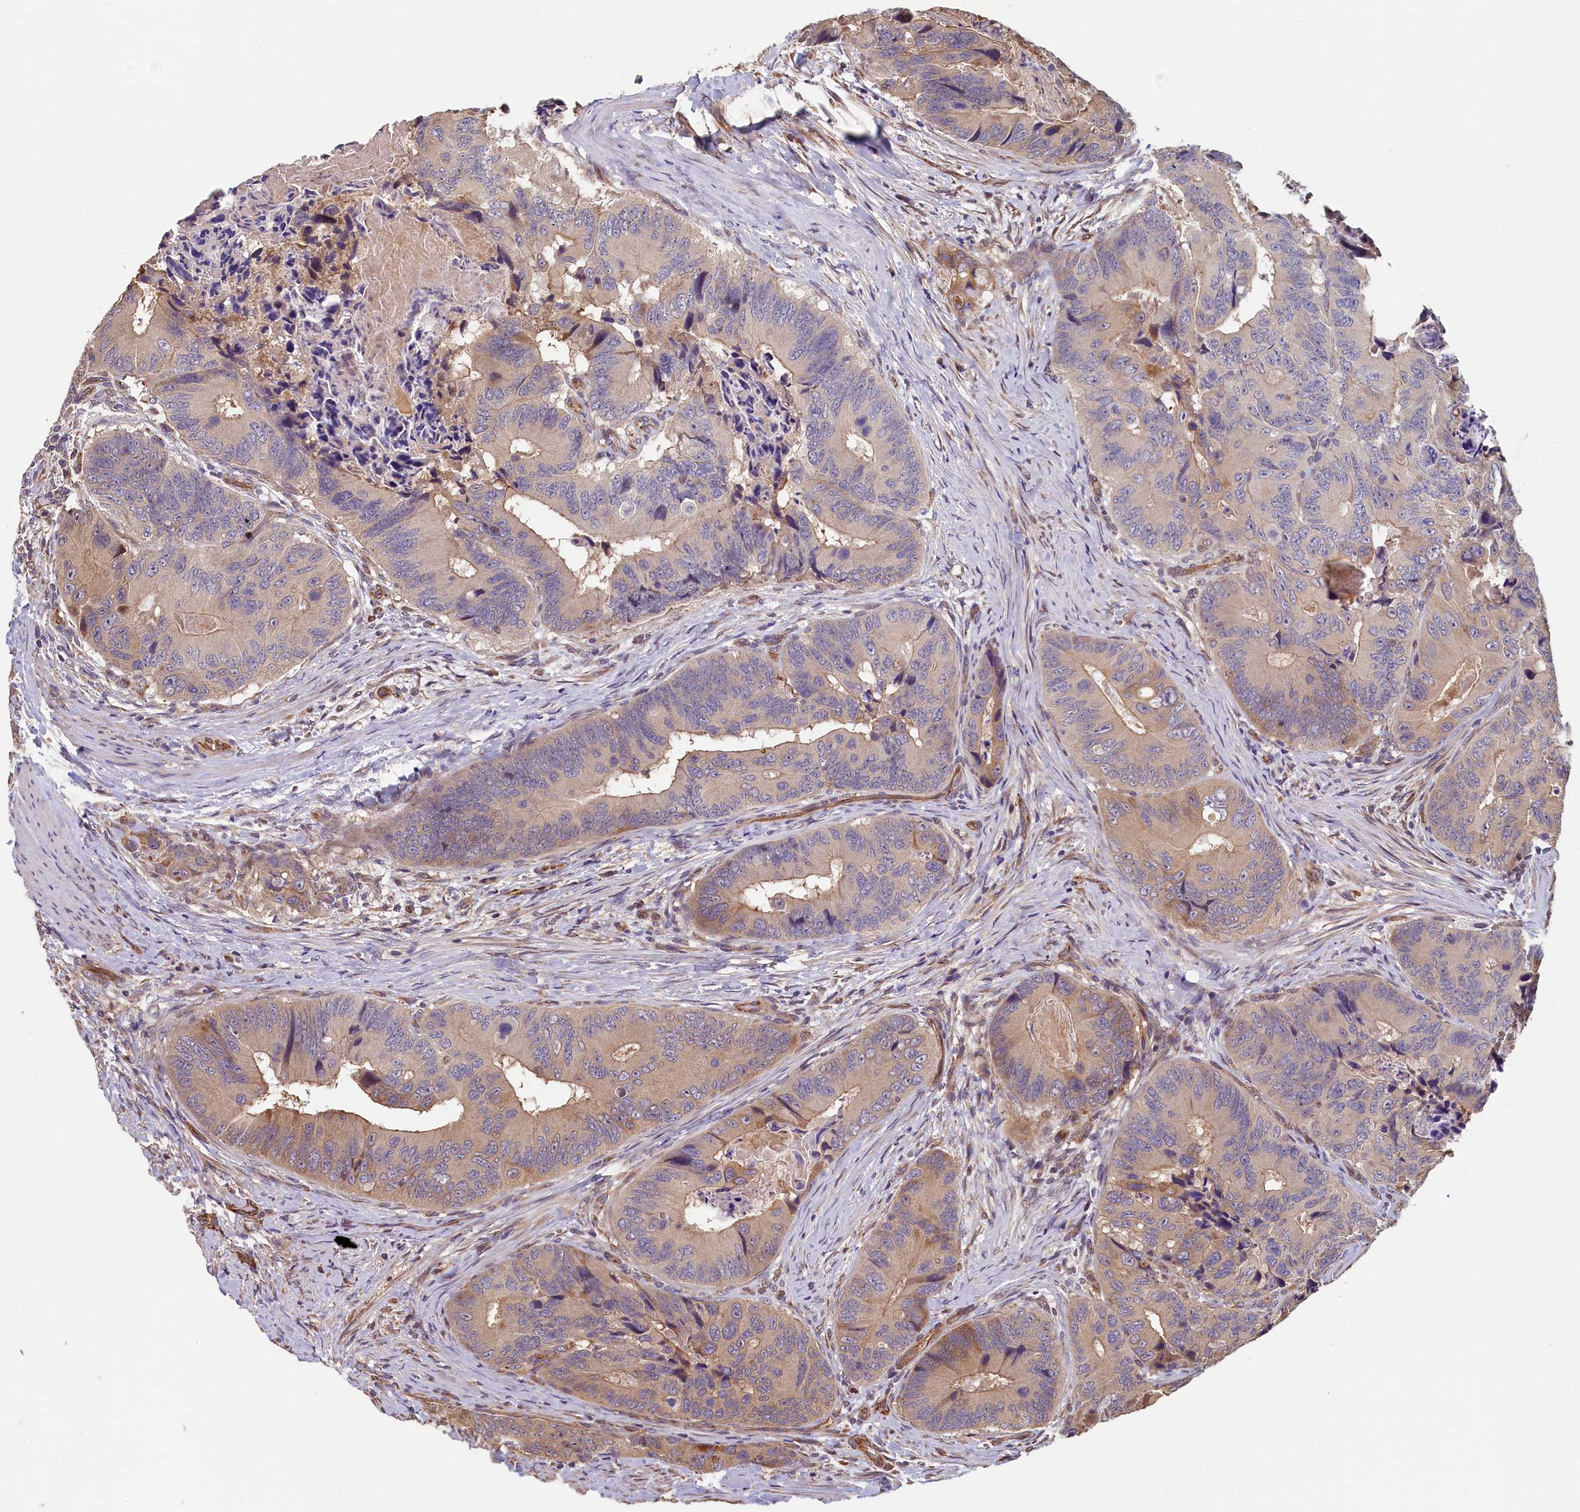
{"staining": {"intensity": "weak", "quantity": ">75%", "location": "cytoplasmic/membranous"}, "tissue": "colorectal cancer", "cell_type": "Tumor cells", "image_type": "cancer", "snomed": [{"axis": "morphology", "description": "Adenocarcinoma, NOS"}, {"axis": "topography", "description": "Colon"}], "caption": "Immunohistochemistry of colorectal adenocarcinoma demonstrates low levels of weak cytoplasmic/membranous staining in approximately >75% of tumor cells. Using DAB (3,3'-diaminobenzidine) (brown) and hematoxylin (blue) stains, captured at high magnification using brightfield microscopy.", "gene": "ACSBG1", "patient": {"sex": "male", "age": 84}}